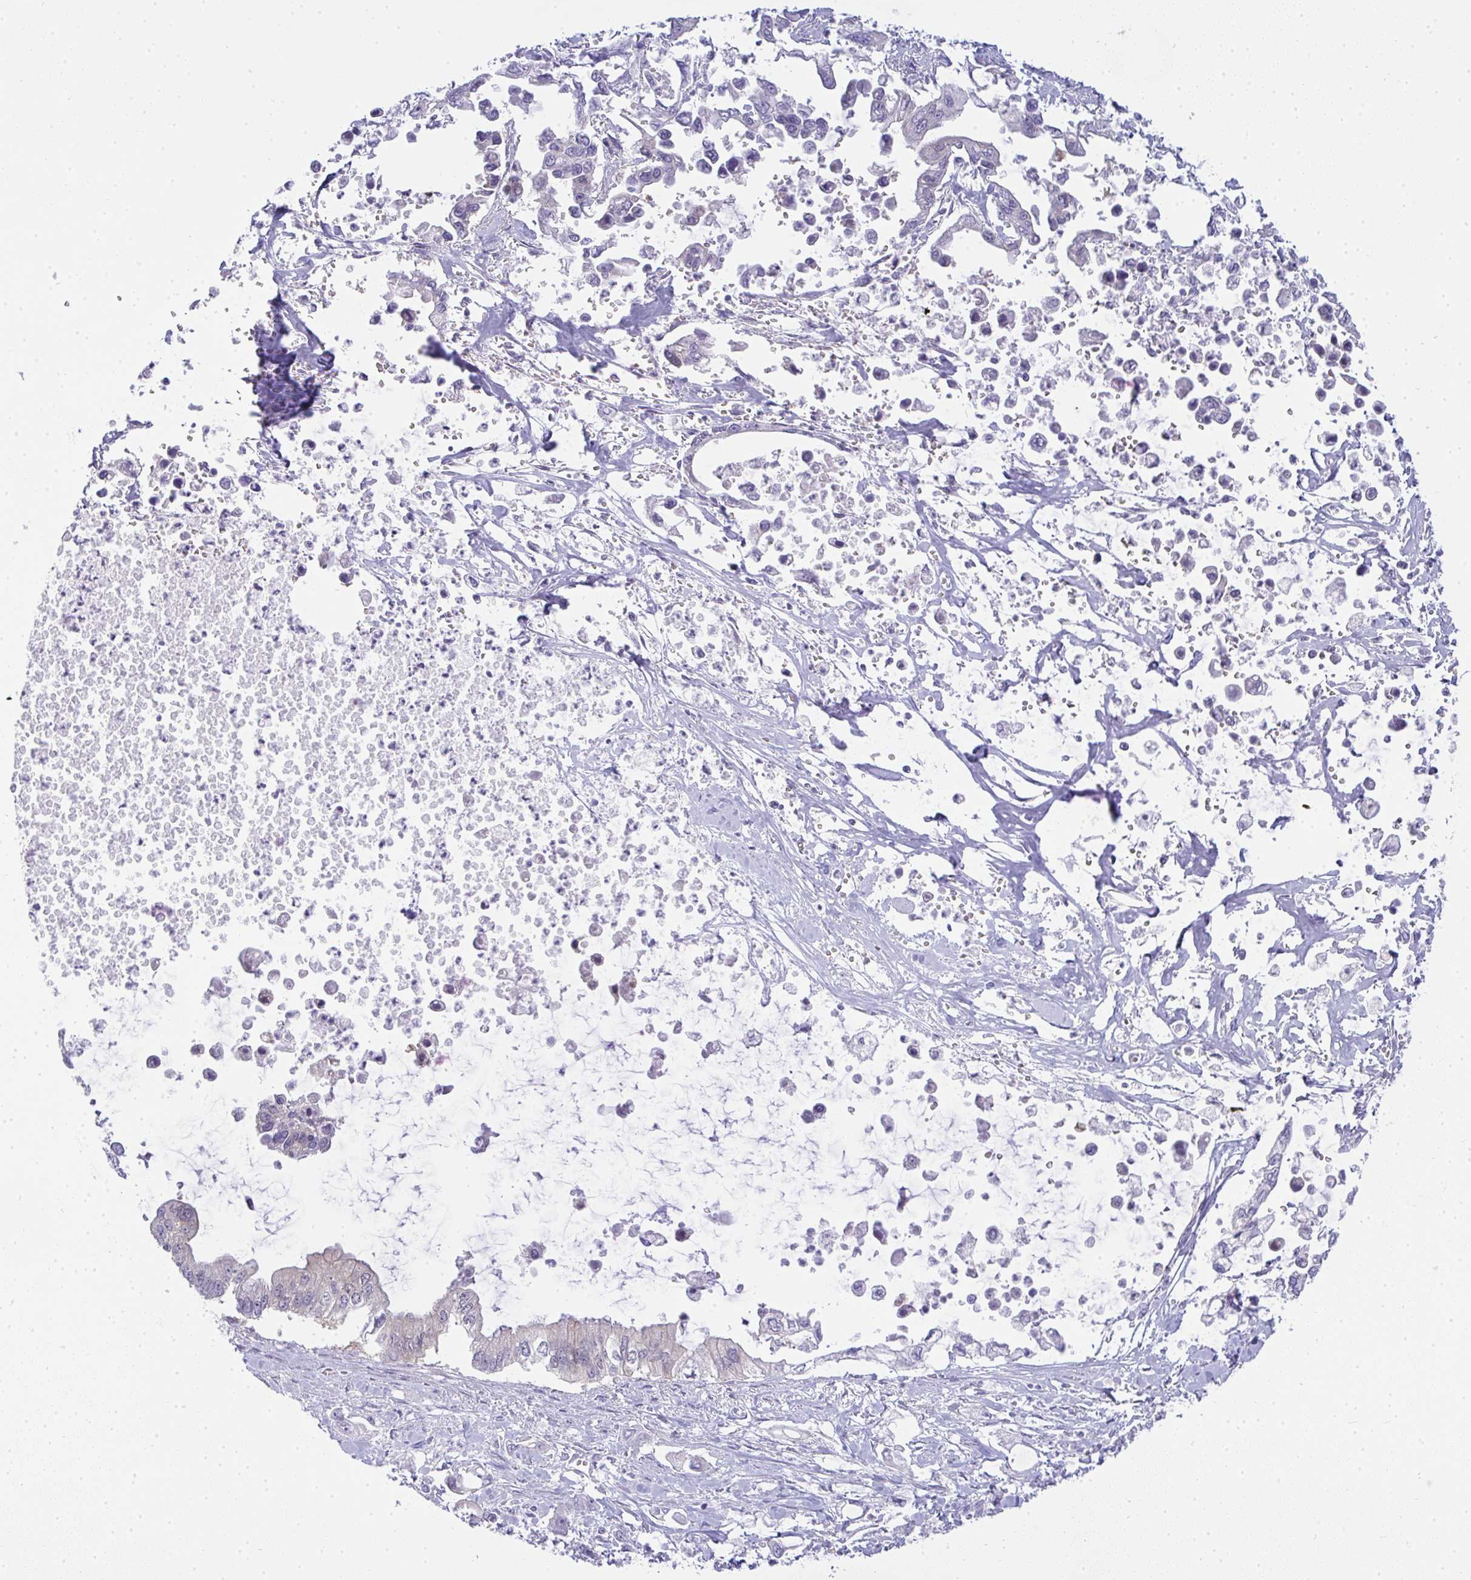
{"staining": {"intensity": "weak", "quantity": "<25%", "location": "cytoplasmic/membranous"}, "tissue": "pancreatic cancer", "cell_type": "Tumor cells", "image_type": "cancer", "snomed": [{"axis": "morphology", "description": "Adenocarcinoma, NOS"}, {"axis": "topography", "description": "Pancreas"}], "caption": "DAB immunohistochemical staining of human pancreatic cancer (adenocarcinoma) shows no significant expression in tumor cells.", "gene": "GSDMB", "patient": {"sex": "male", "age": 61}}